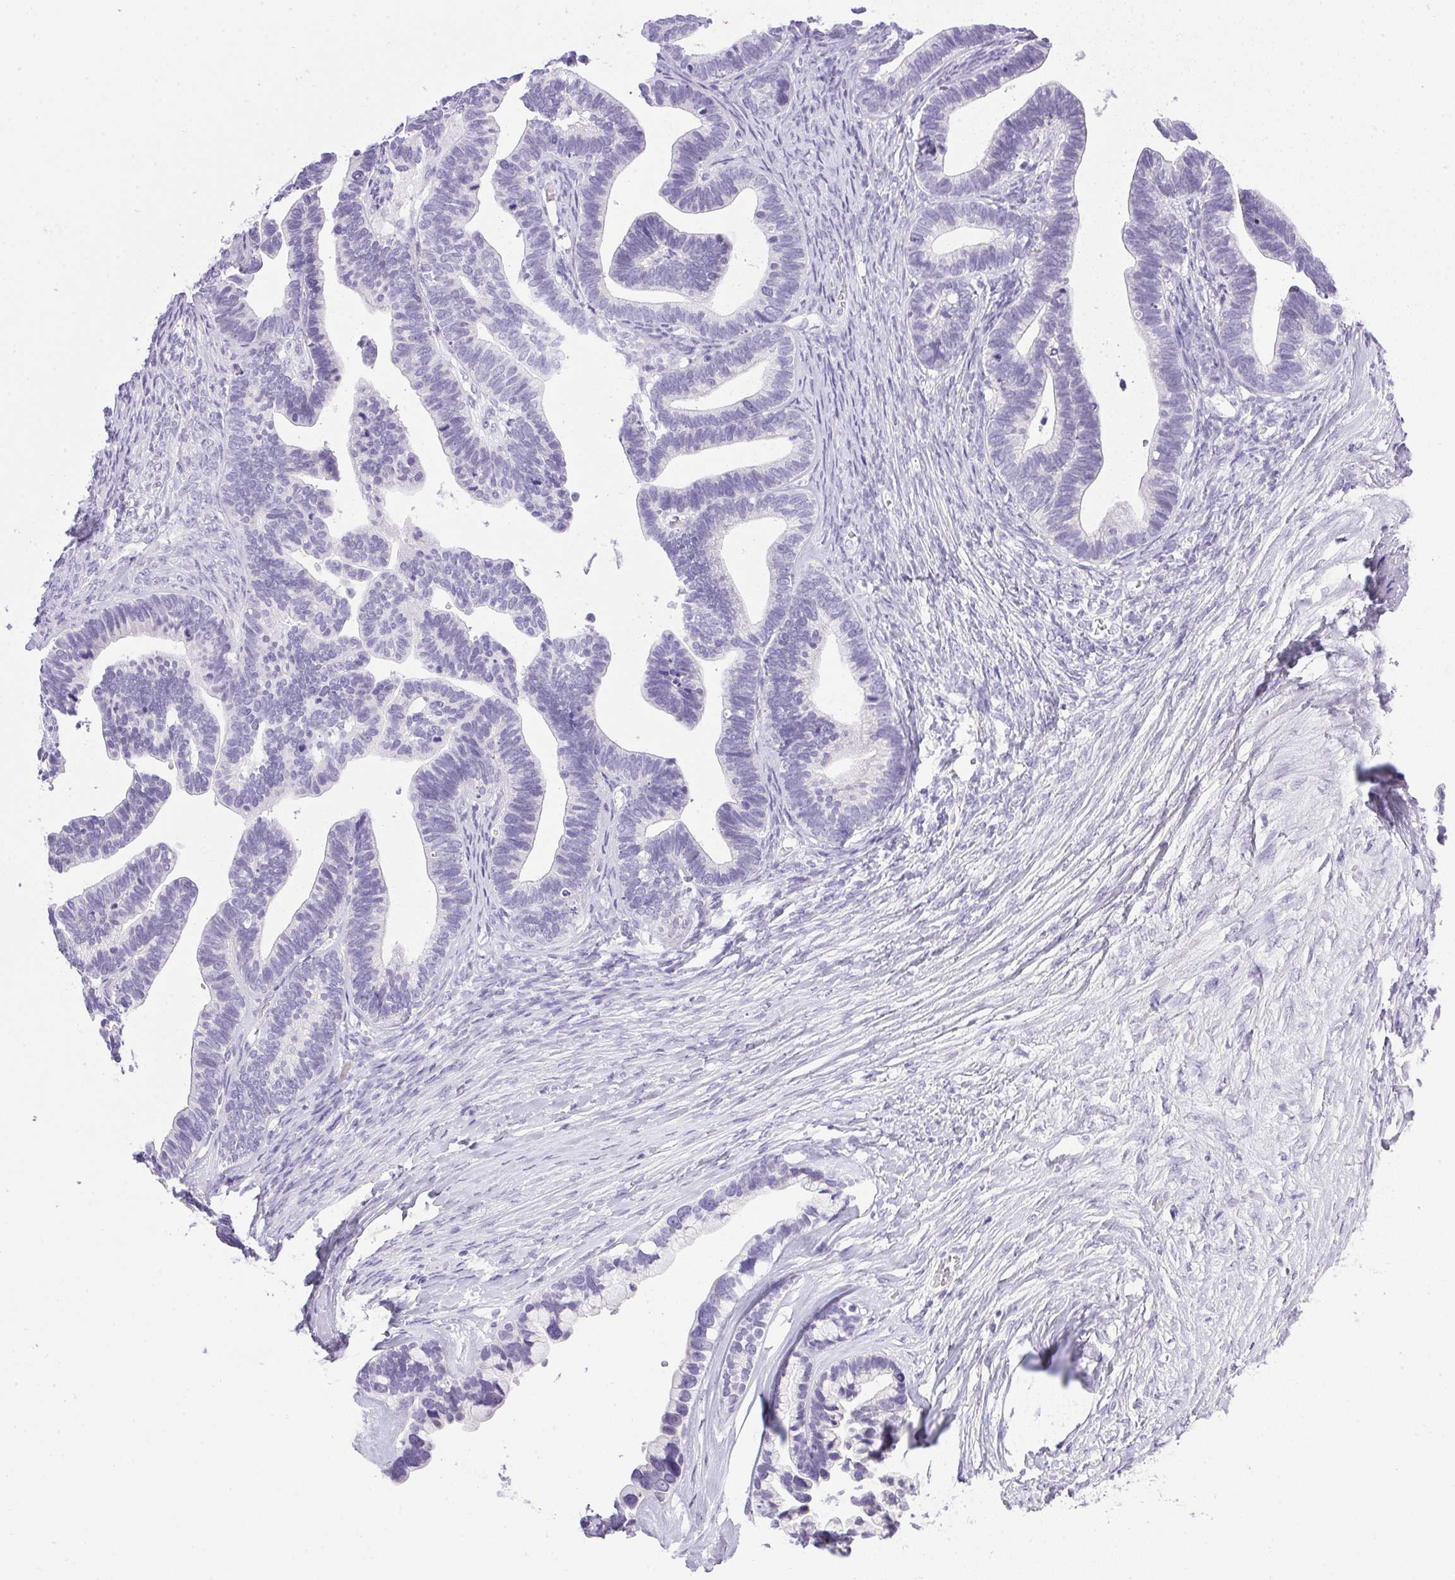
{"staining": {"intensity": "negative", "quantity": "none", "location": "none"}, "tissue": "ovarian cancer", "cell_type": "Tumor cells", "image_type": "cancer", "snomed": [{"axis": "morphology", "description": "Cystadenocarcinoma, serous, NOS"}, {"axis": "topography", "description": "Ovary"}], "caption": "Protein analysis of serous cystadenocarcinoma (ovarian) demonstrates no significant expression in tumor cells.", "gene": "ATP6V0A4", "patient": {"sex": "female", "age": 56}}